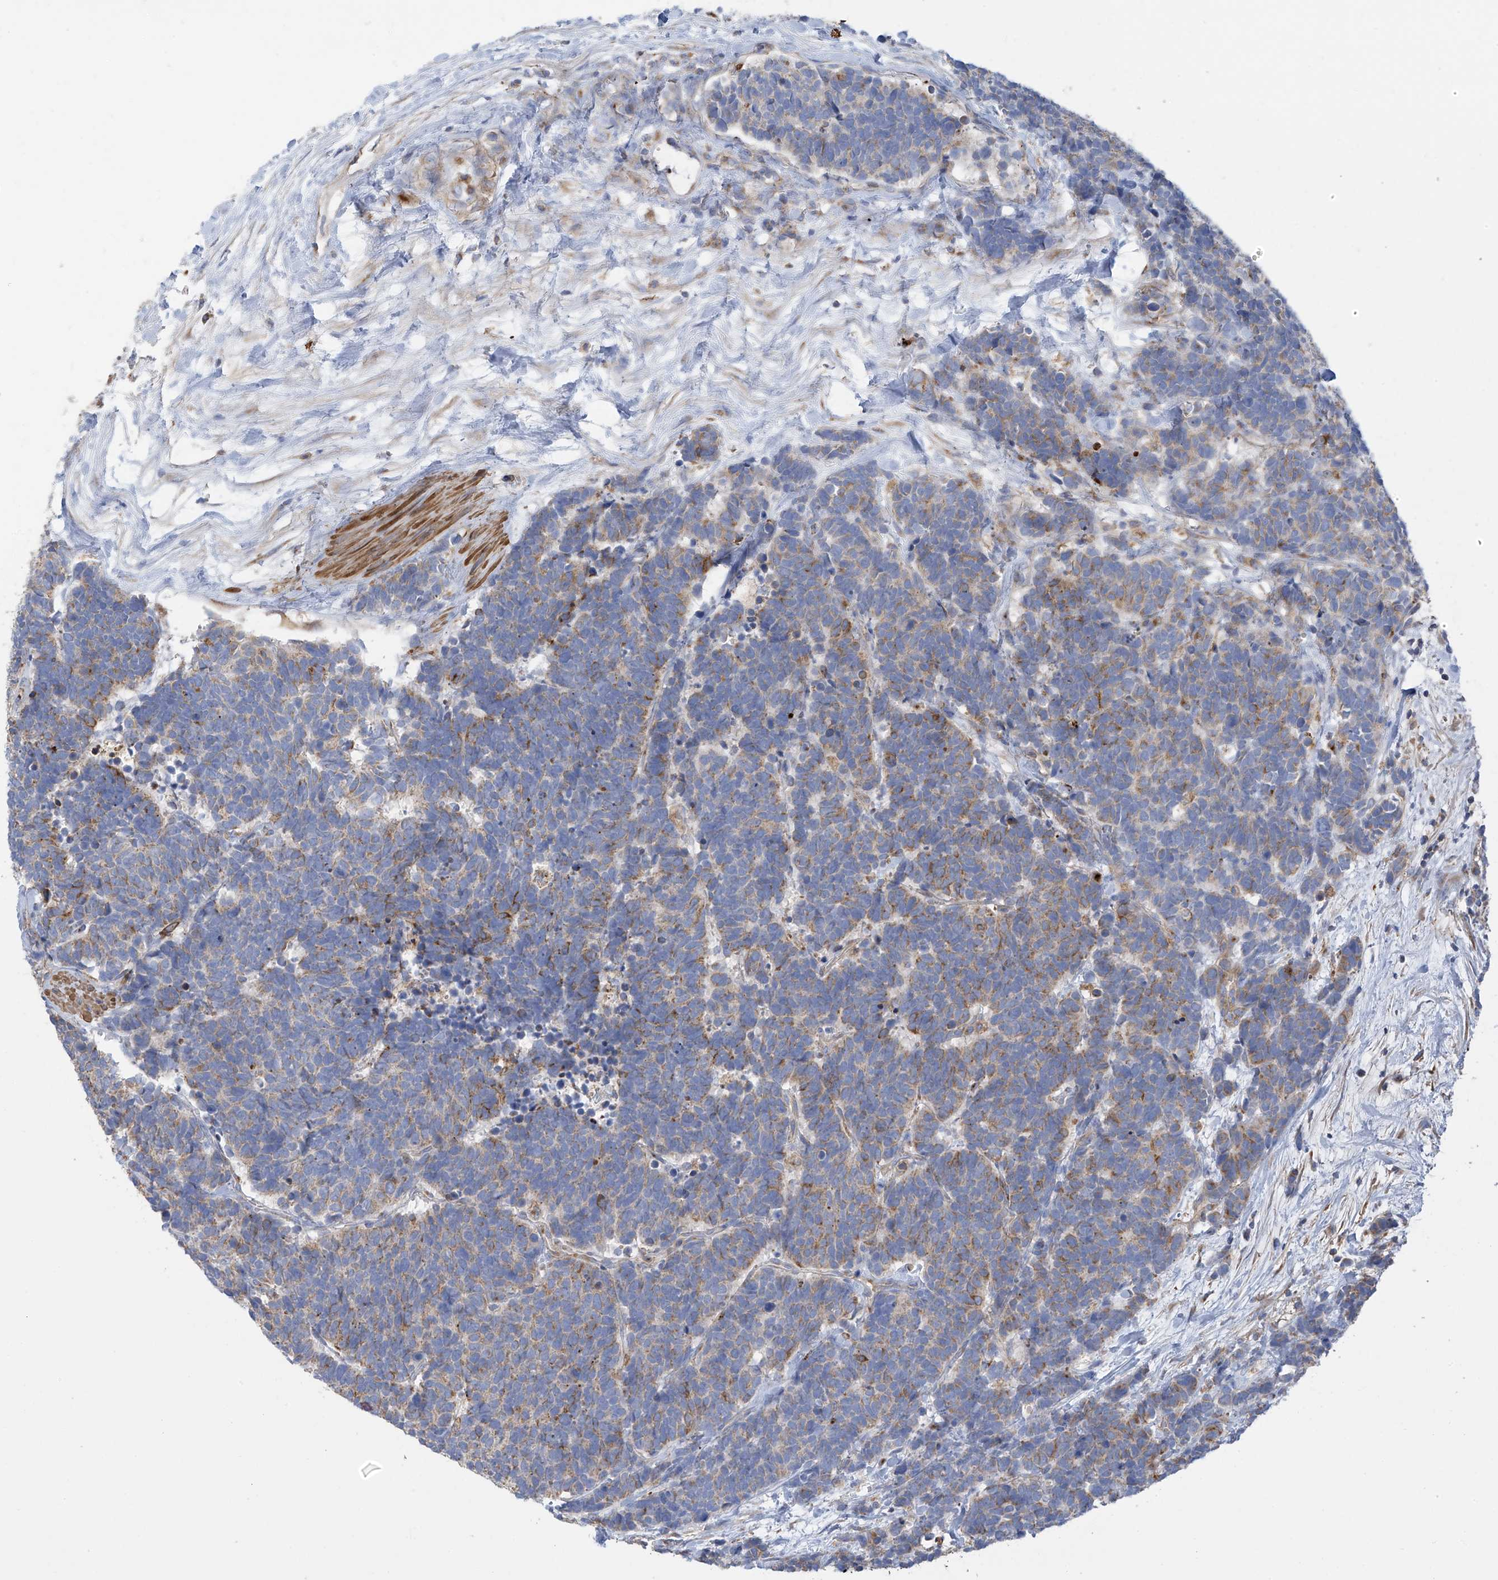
{"staining": {"intensity": "moderate", "quantity": "25%-75%", "location": "cytoplasmic/membranous"}, "tissue": "carcinoid", "cell_type": "Tumor cells", "image_type": "cancer", "snomed": [{"axis": "morphology", "description": "Carcinoma, NOS"}, {"axis": "morphology", "description": "Carcinoid, malignant, NOS"}, {"axis": "topography", "description": "Urinary bladder"}], "caption": "Human carcinoid stained for a protein (brown) exhibits moderate cytoplasmic/membranous positive positivity in about 25%-75% of tumor cells.", "gene": "ITM2B", "patient": {"sex": "male", "age": 57}}